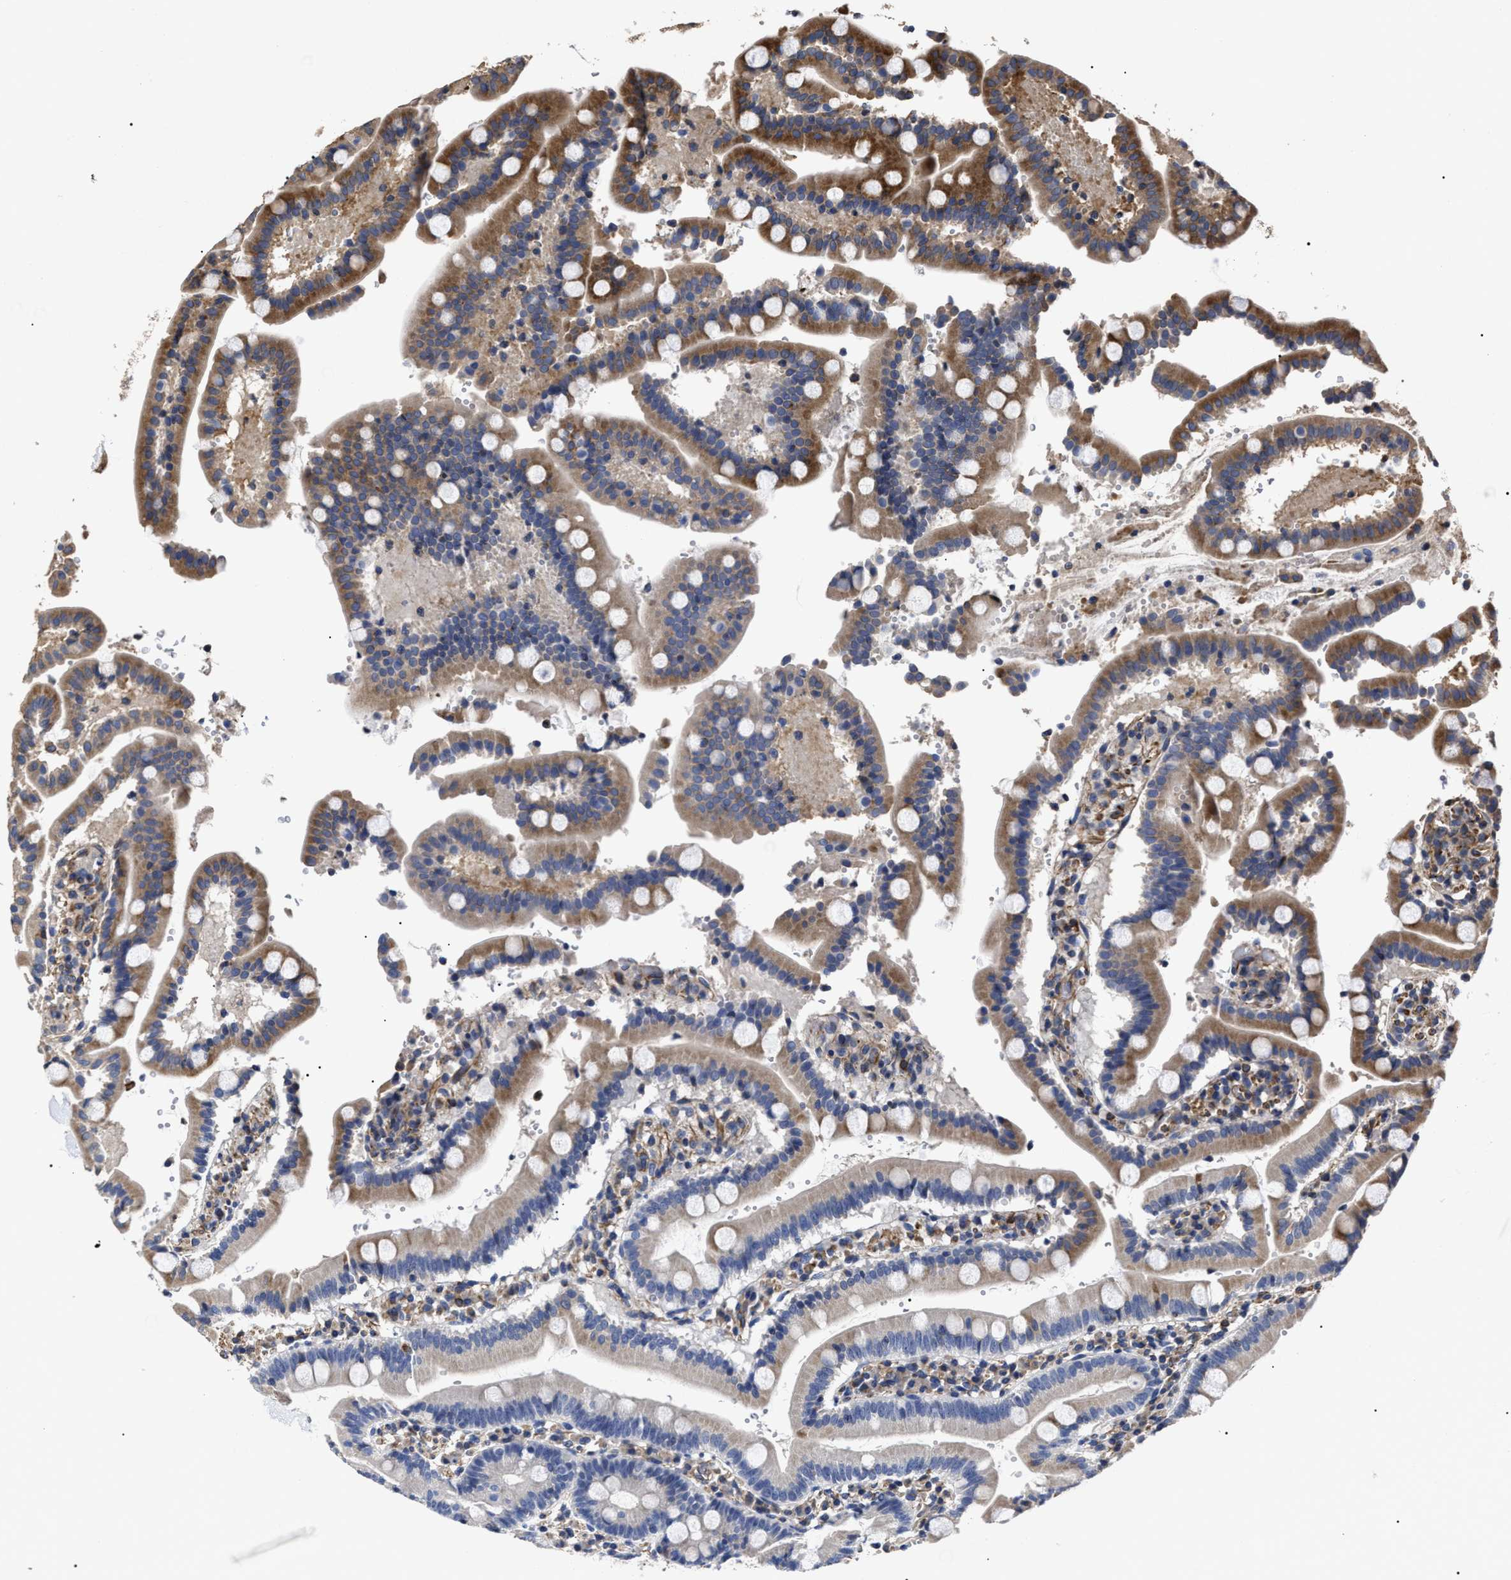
{"staining": {"intensity": "moderate", "quantity": "25%-75%", "location": "cytoplasmic/membranous"}, "tissue": "duodenum", "cell_type": "Glandular cells", "image_type": "normal", "snomed": [{"axis": "morphology", "description": "Normal tissue, NOS"}, {"axis": "topography", "description": "Small intestine, NOS"}], "caption": "A photomicrograph of human duodenum stained for a protein exhibits moderate cytoplasmic/membranous brown staining in glandular cells.", "gene": "TSPAN33", "patient": {"sex": "female", "age": 71}}